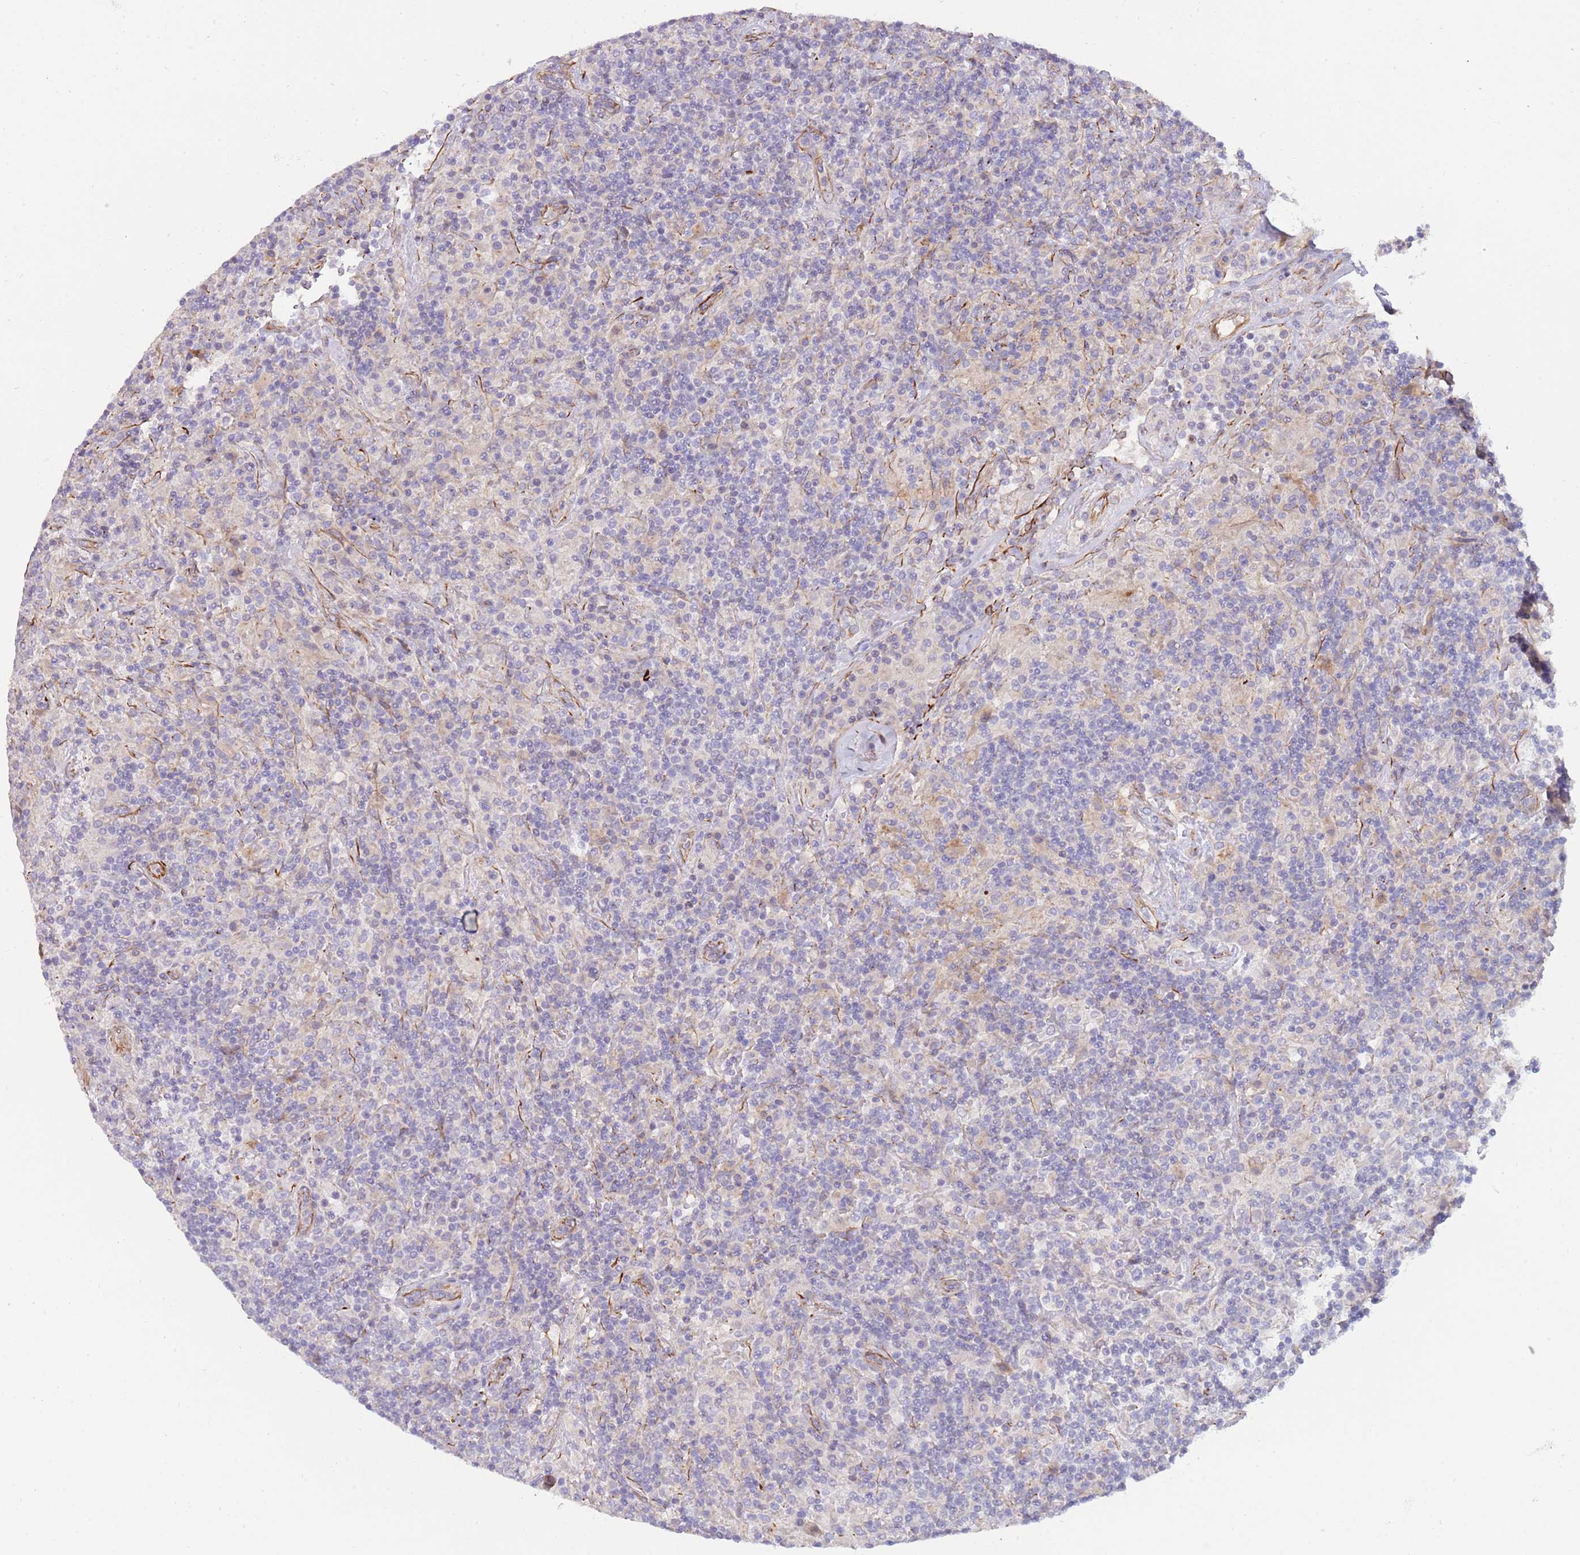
{"staining": {"intensity": "negative", "quantity": "none", "location": "none"}, "tissue": "lymphoma", "cell_type": "Tumor cells", "image_type": "cancer", "snomed": [{"axis": "morphology", "description": "Hodgkin's disease, NOS"}, {"axis": "topography", "description": "Lymph node"}], "caption": "DAB immunohistochemical staining of human Hodgkin's disease shows no significant expression in tumor cells.", "gene": "MOGAT1", "patient": {"sex": "male", "age": 70}}